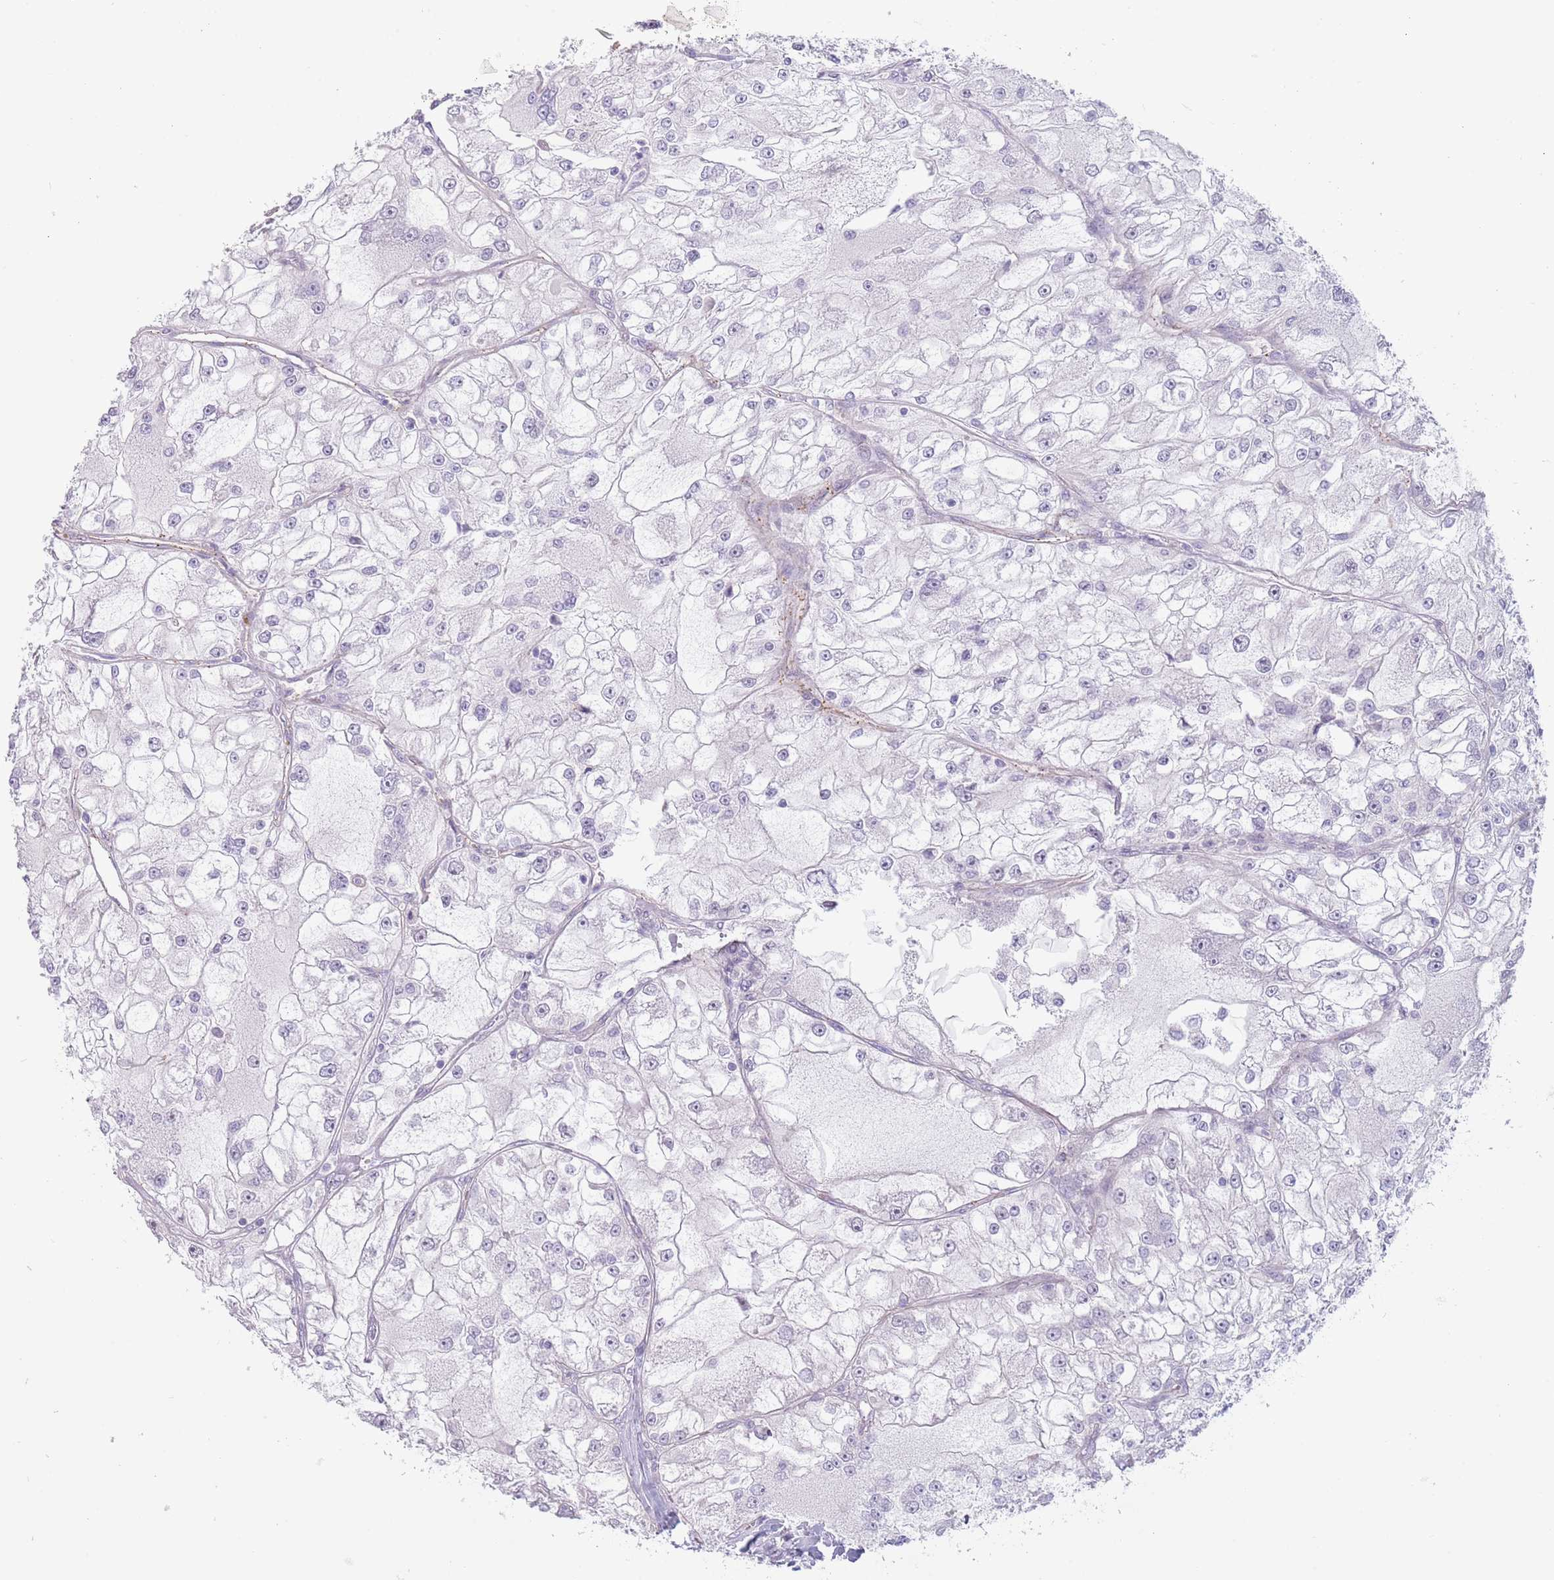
{"staining": {"intensity": "negative", "quantity": "none", "location": "none"}, "tissue": "renal cancer", "cell_type": "Tumor cells", "image_type": "cancer", "snomed": [{"axis": "morphology", "description": "Adenocarcinoma, NOS"}, {"axis": "topography", "description": "Kidney"}], "caption": "An immunohistochemistry (IHC) micrograph of renal cancer (adenocarcinoma) is shown. There is no staining in tumor cells of renal cancer (adenocarcinoma).", "gene": "LDHD", "patient": {"sex": "female", "age": 72}}